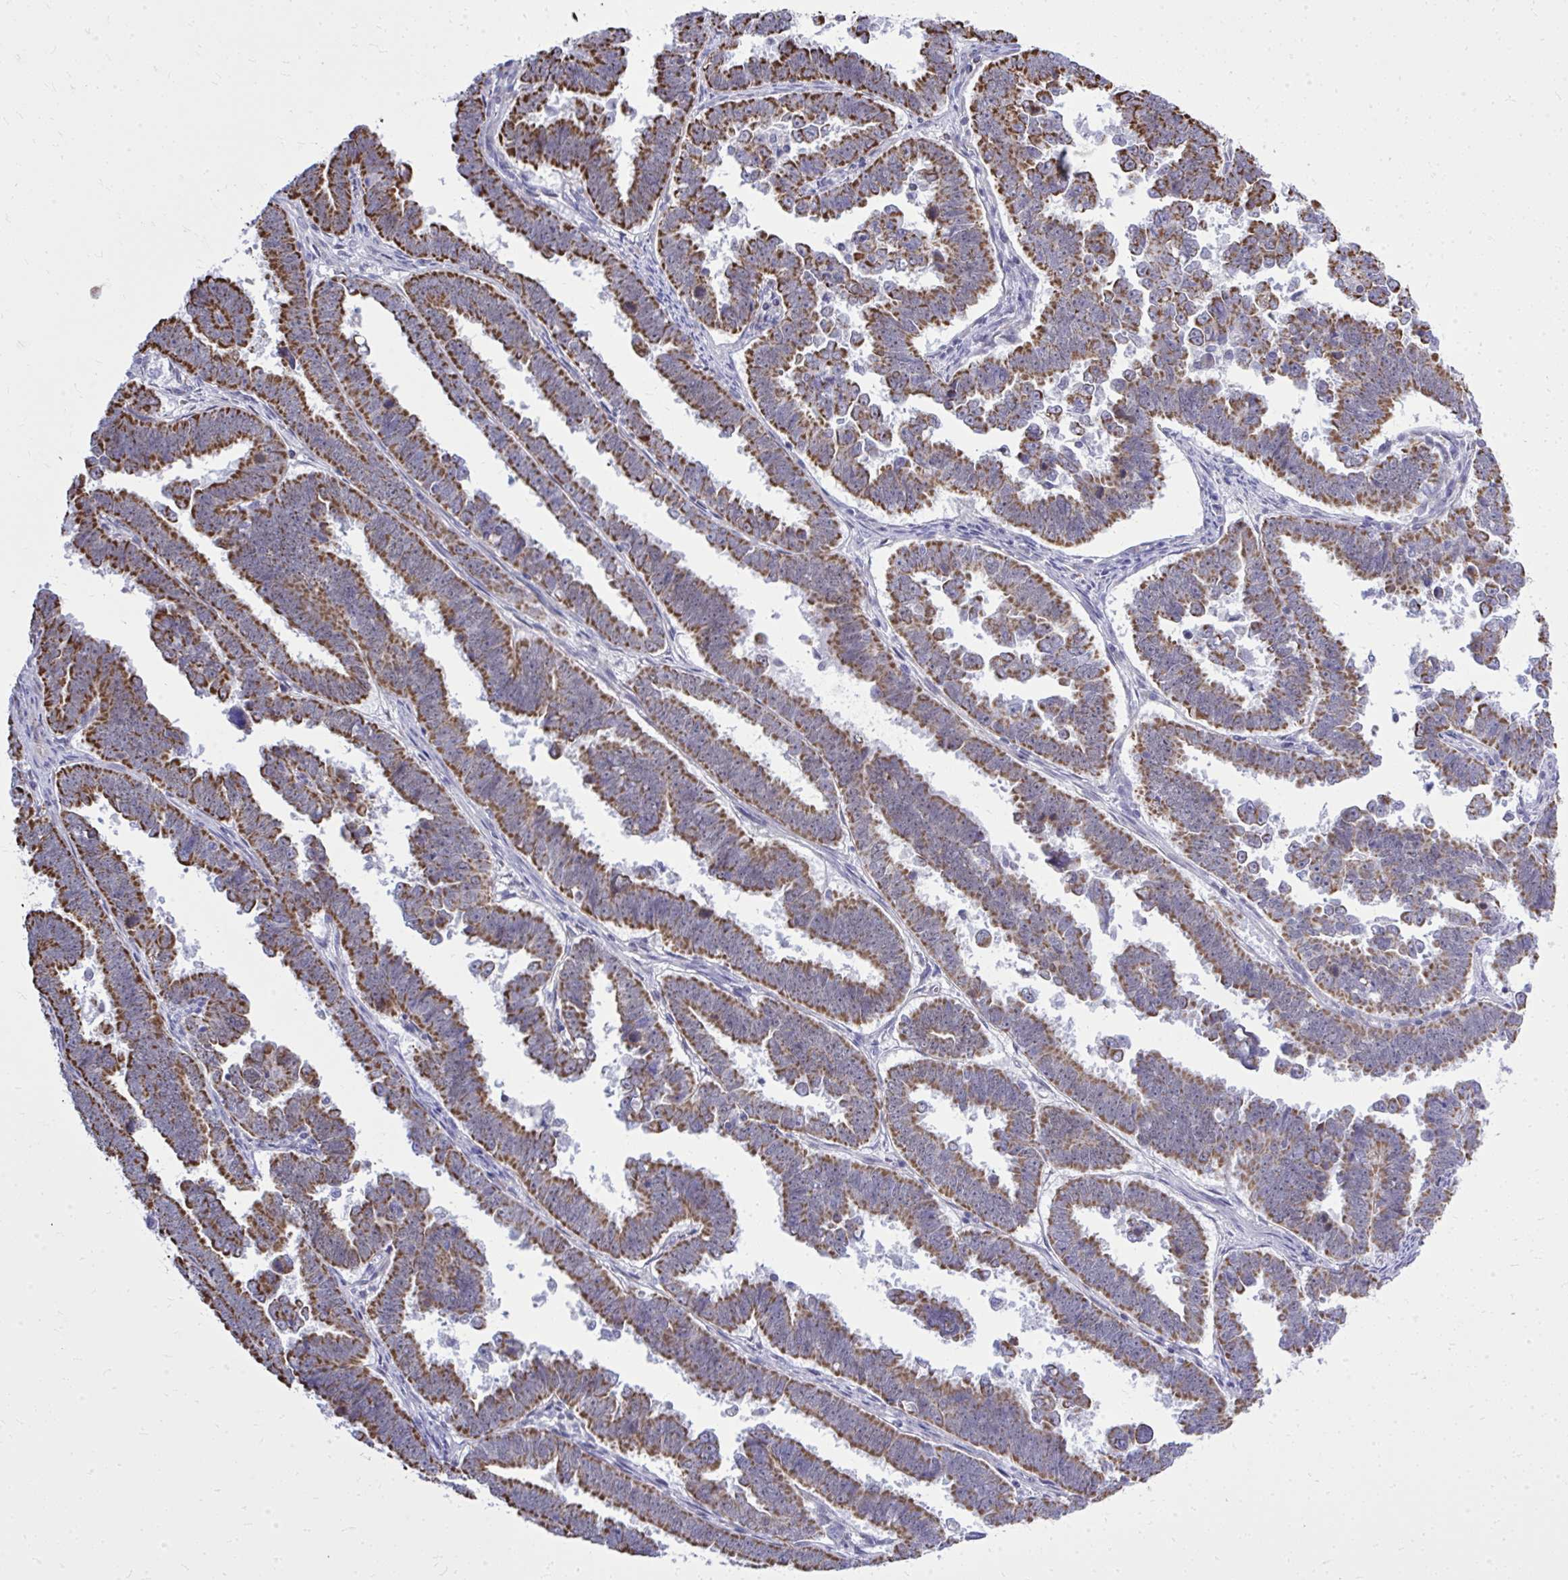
{"staining": {"intensity": "strong", "quantity": ">75%", "location": "cytoplasmic/membranous"}, "tissue": "endometrial cancer", "cell_type": "Tumor cells", "image_type": "cancer", "snomed": [{"axis": "morphology", "description": "Adenocarcinoma, NOS"}, {"axis": "topography", "description": "Endometrium"}], "caption": "The photomicrograph displays immunohistochemical staining of adenocarcinoma (endometrial). There is strong cytoplasmic/membranous expression is seen in approximately >75% of tumor cells.", "gene": "ZNF362", "patient": {"sex": "female", "age": 75}}